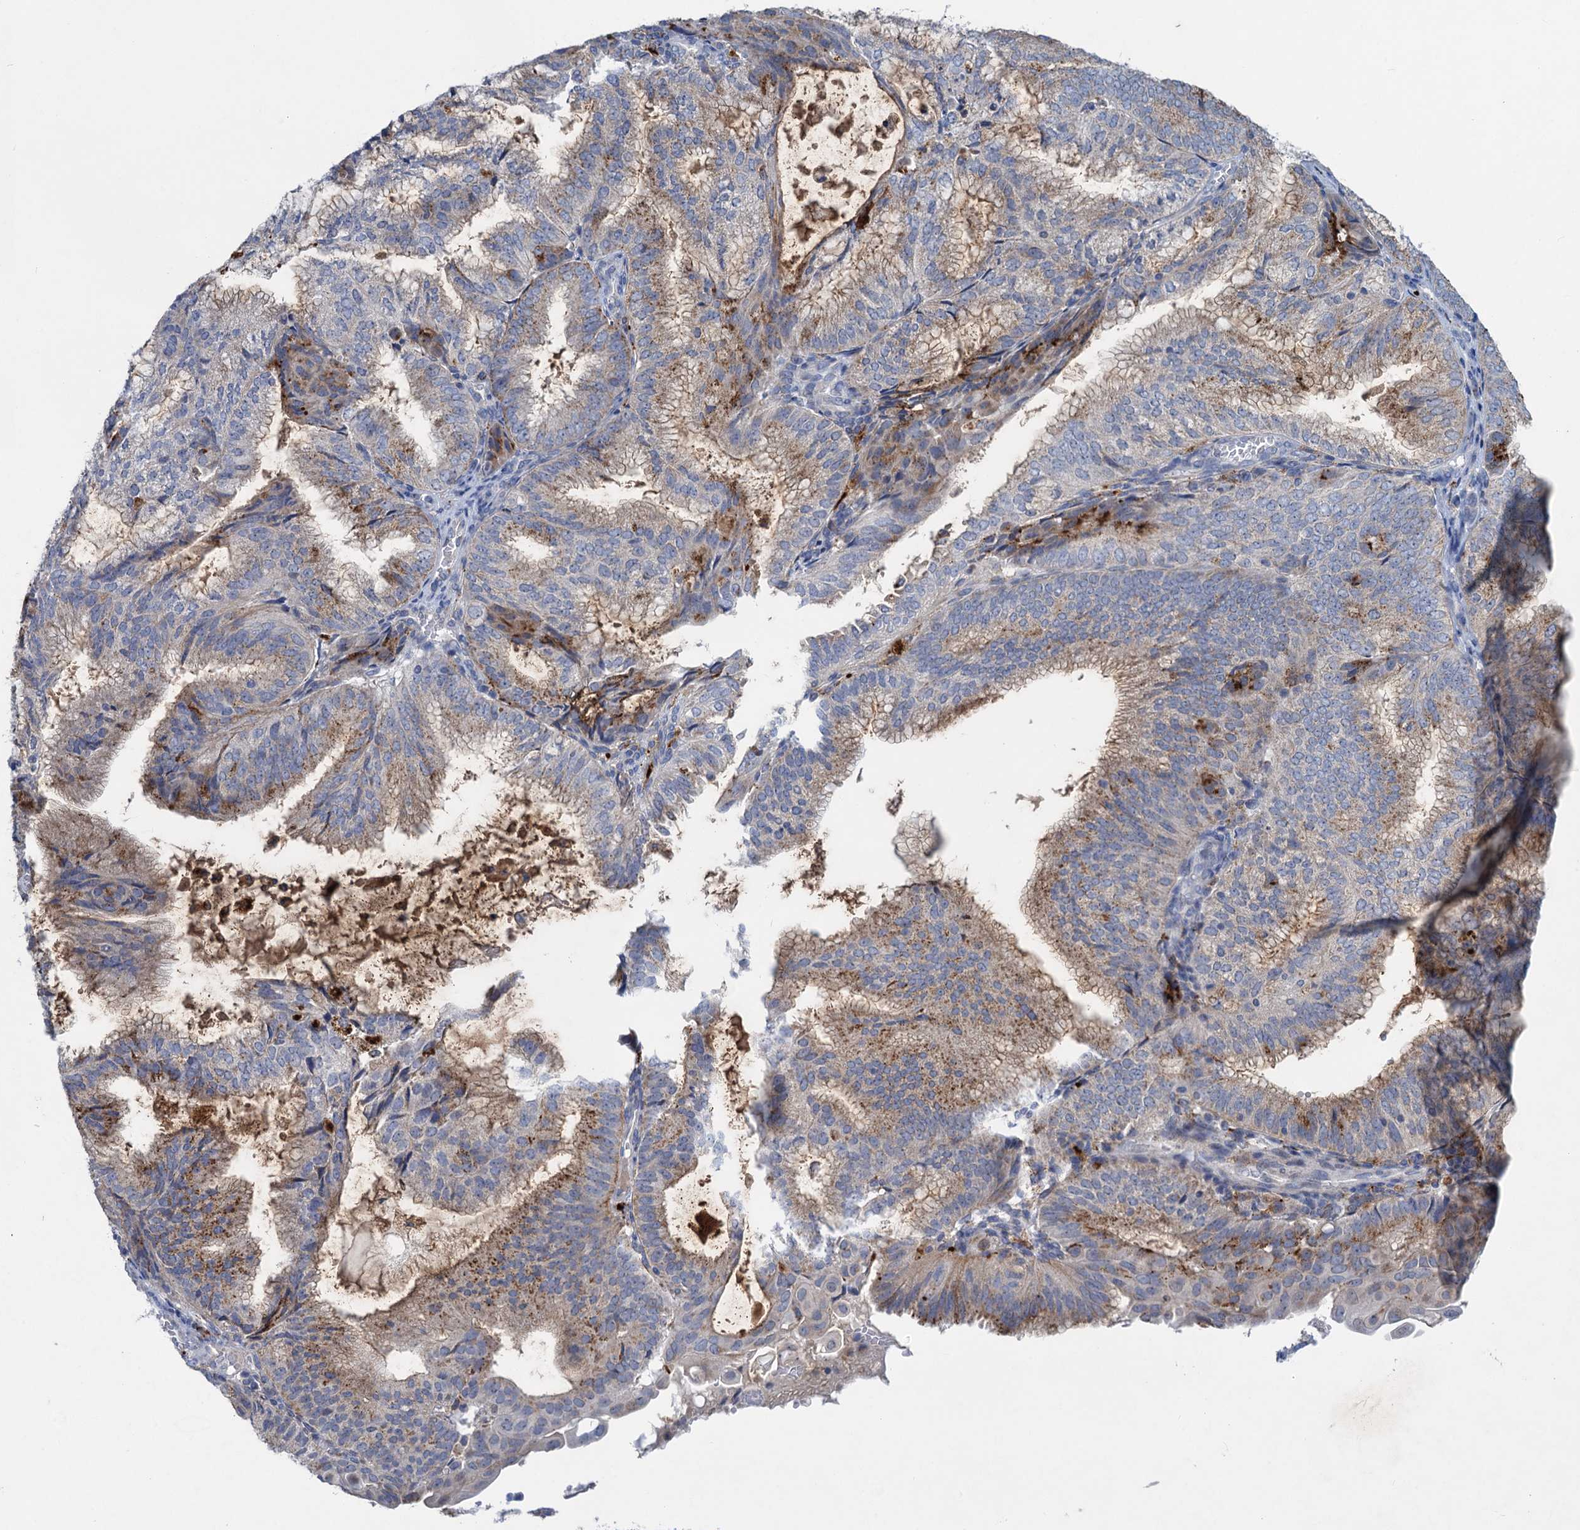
{"staining": {"intensity": "moderate", "quantity": "<25%", "location": "cytoplasmic/membranous"}, "tissue": "endometrial cancer", "cell_type": "Tumor cells", "image_type": "cancer", "snomed": [{"axis": "morphology", "description": "Adenocarcinoma, NOS"}, {"axis": "topography", "description": "Endometrium"}], "caption": "DAB immunohistochemical staining of human endometrial cancer exhibits moderate cytoplasmic/membranous protein positivity in about <25% of tumor cells.", "gene": "ANKS3", "patient": {"sex": "female", "age": 49}}